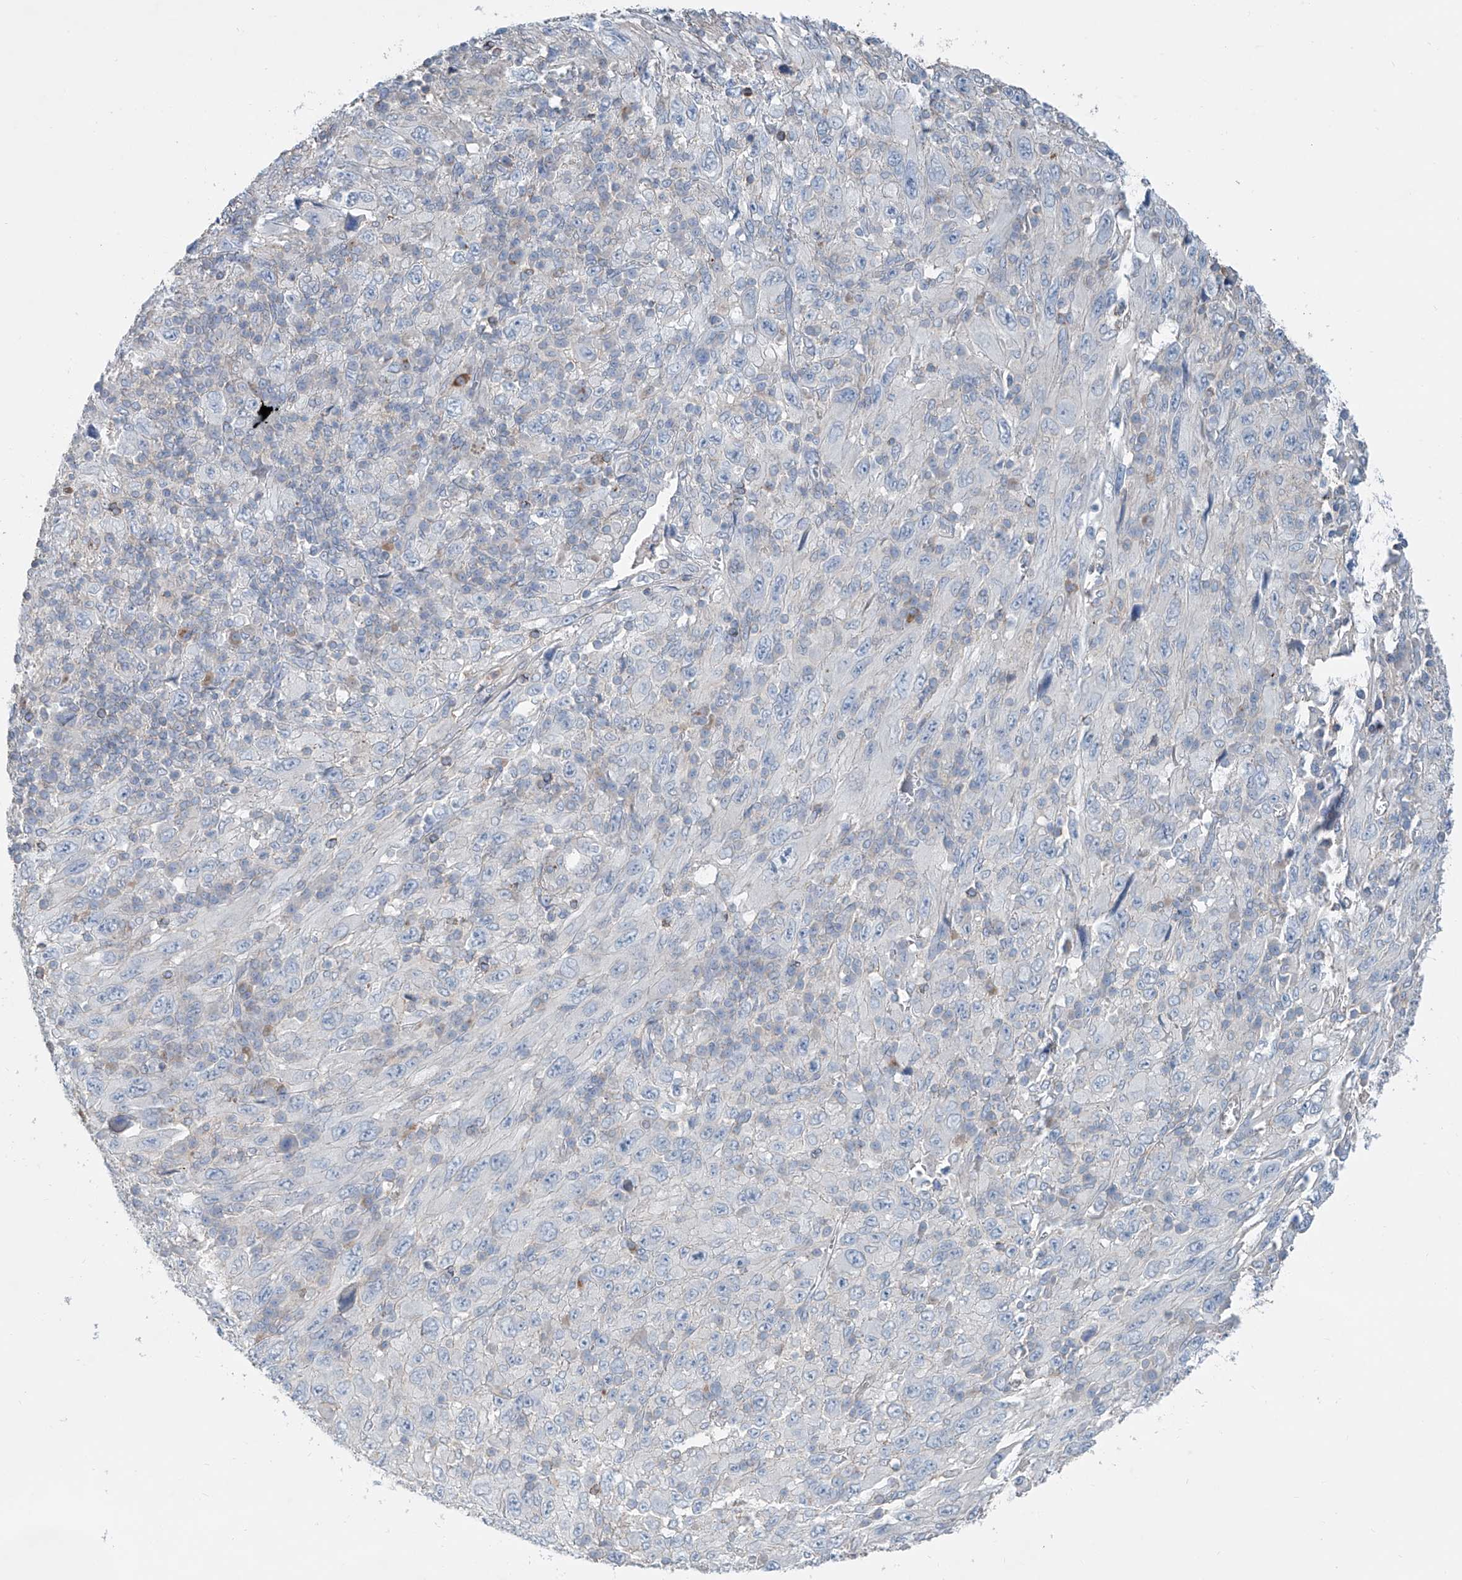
{"staining": {"intensity": "negative", "quantity": "none", "location": "none"}, "tissue": "melanoma", "cell_type": "Tumor cells", "image_type": "cancer", "snomed": [{"axis": "morphology", "description": "Malignant melanoma, Metastatic site"}, {"axis": "topography", "description": "Skin"}], "caption": "Image shows no significant protein staining in tumor cells of malignant melanoma (metastatic site).", "gene": "ANKRD34A", "patient": {"sex": "female", "age": 56}}